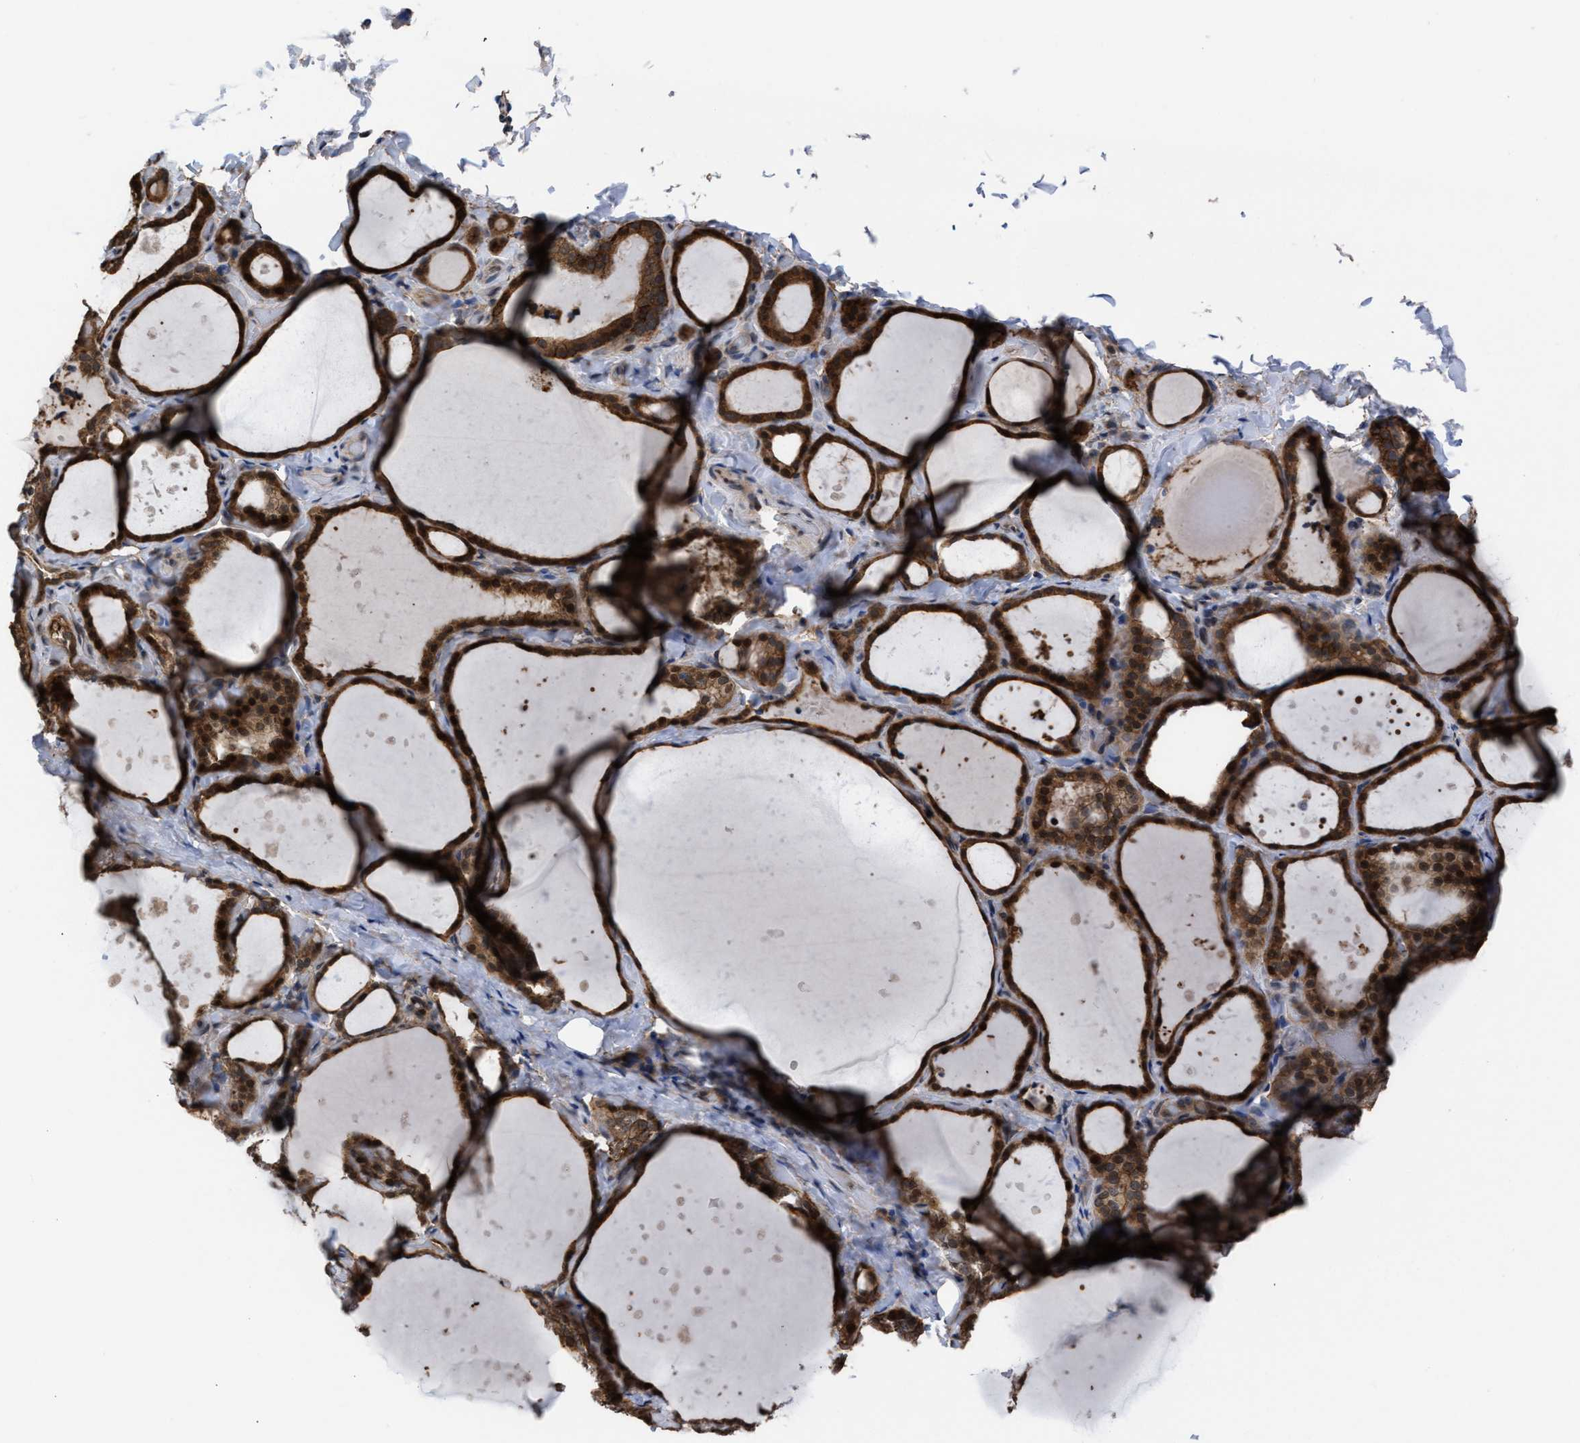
{"staining": {"intensity": "moderate", "quantity": ">75%", "location": "cytoplasmic/membranous,nuclear"}, "tissue": "thyroid gland", "cell_type": "Glandular cells", "image_type": "normal", "snomed": [{"axis": "morphology", "description": "Normal tissue, NOS"}, {"axis": "topography", "description": "Thyroid gland"}], "caption": "The histopathology image shows immunohistochemical staining of unremarkable thyroid gland. There is moderate cytoplasmic/membranous,nuclear expression is seen in about >75% of glandular cells. Using DAB (brown) and hematoxylin (blue) stains, captured at high magnification using brightfield microscopy.", "gene": "TP53BP2", "patient": {"sex": "female", "age": 44}}